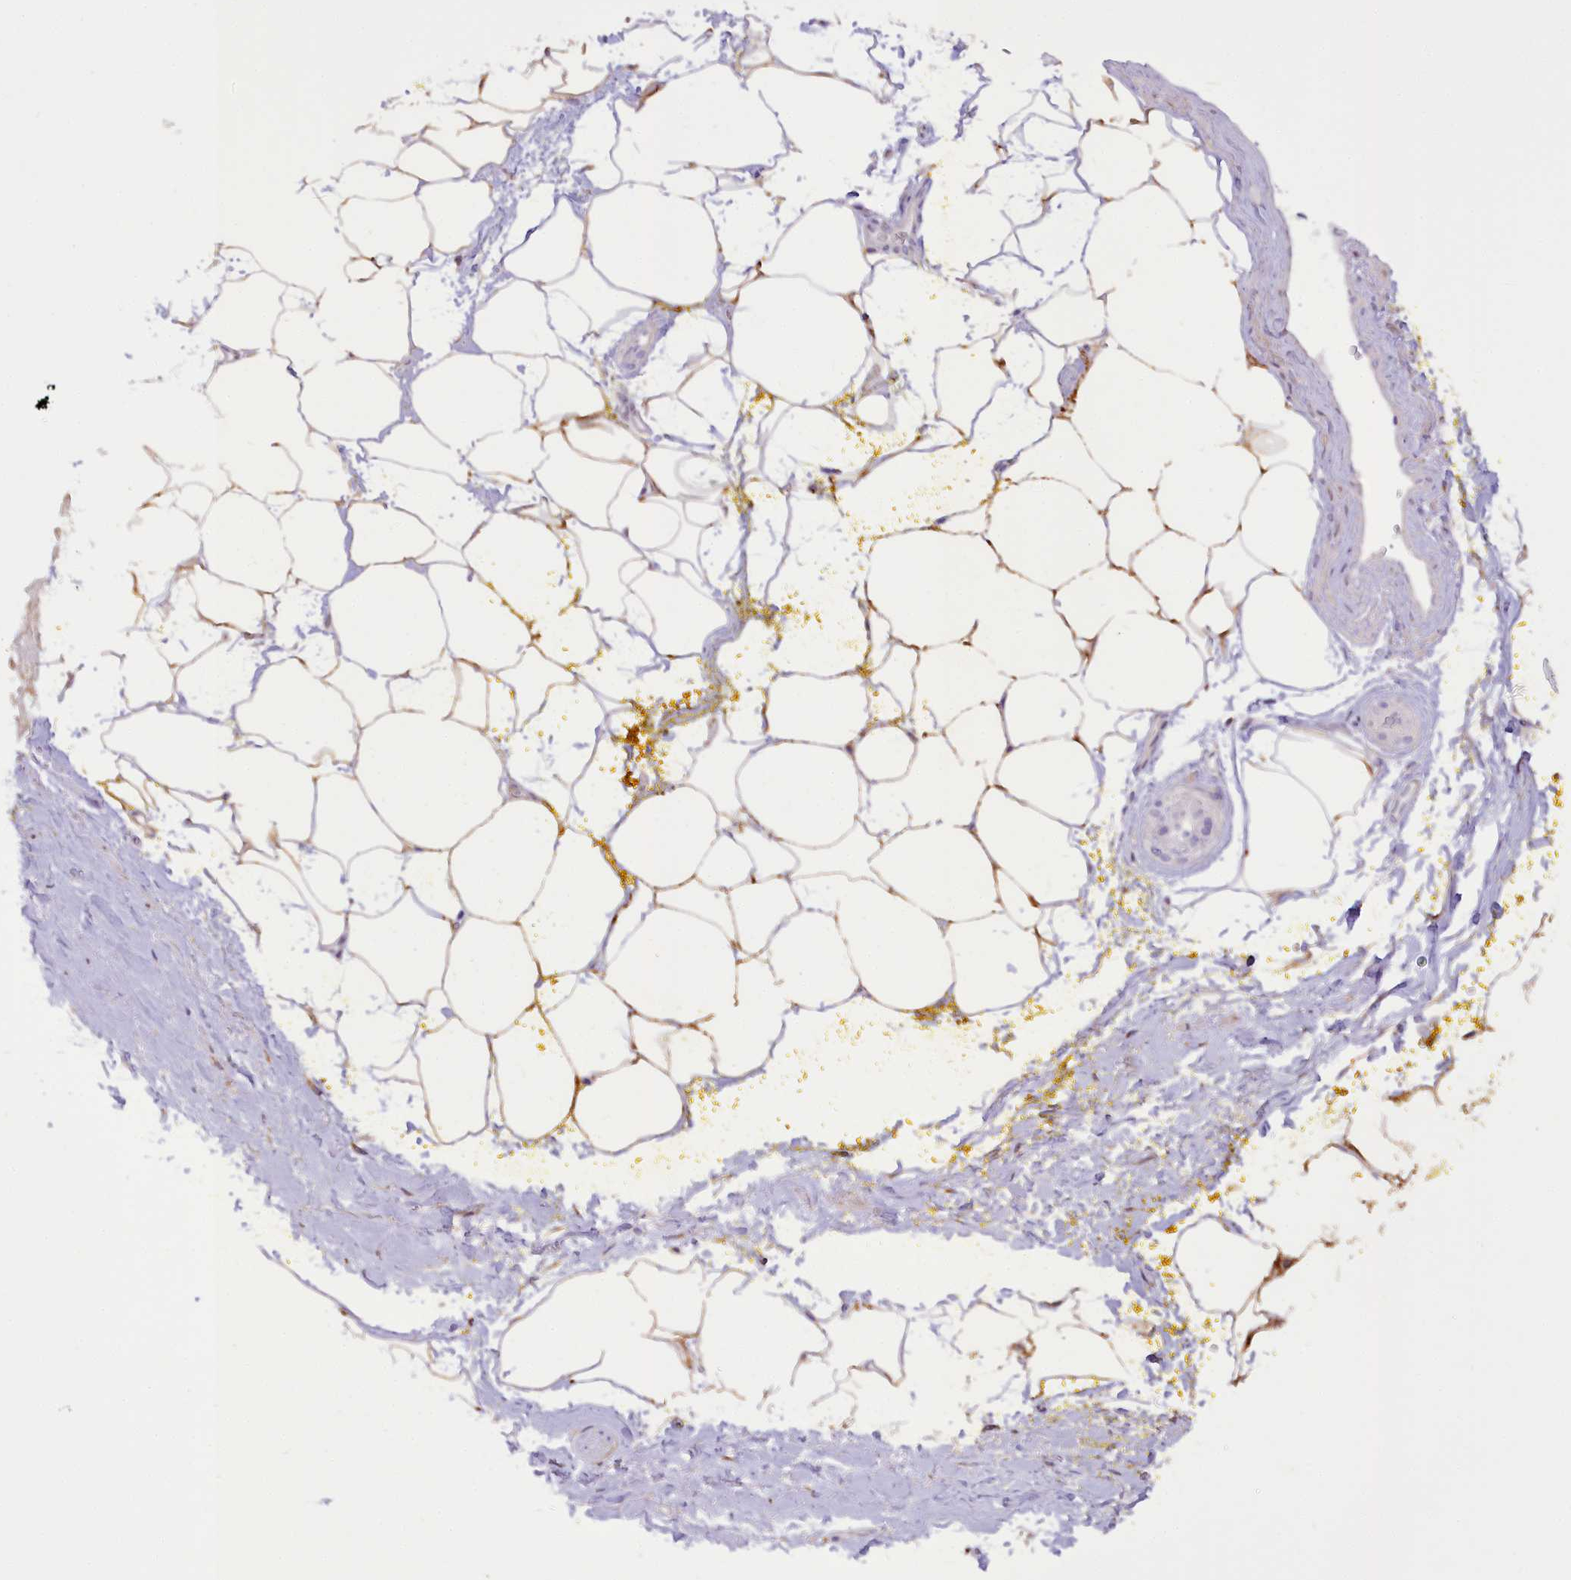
{"staining": {"intensity": "moderate", "quantity": "25%-75%", "location": "cytoplasmic/membranous"}, "tissue": "adipose tissue", "cell_type": "Adipocytes", "image_type": "normal", "snomed": [{"axis": "morphology", "description": "Normal tissue, NOS"}, {"axis": "morphology", "description": "Adenocarcinoma, Low grade"}, {"axis": "topography", "description": "Prostate"}, {"axis": "topography", "description": "Peripheral nerve tissue"}], "caption": "Adipose tissue stained for a protein (brown) shows moderate cytoplasmic/membranous positive staining in approximately 25%-75% of adipocytes.", "gene": "NCKAP5", "patient": {"sex": "male", "age": 63}}